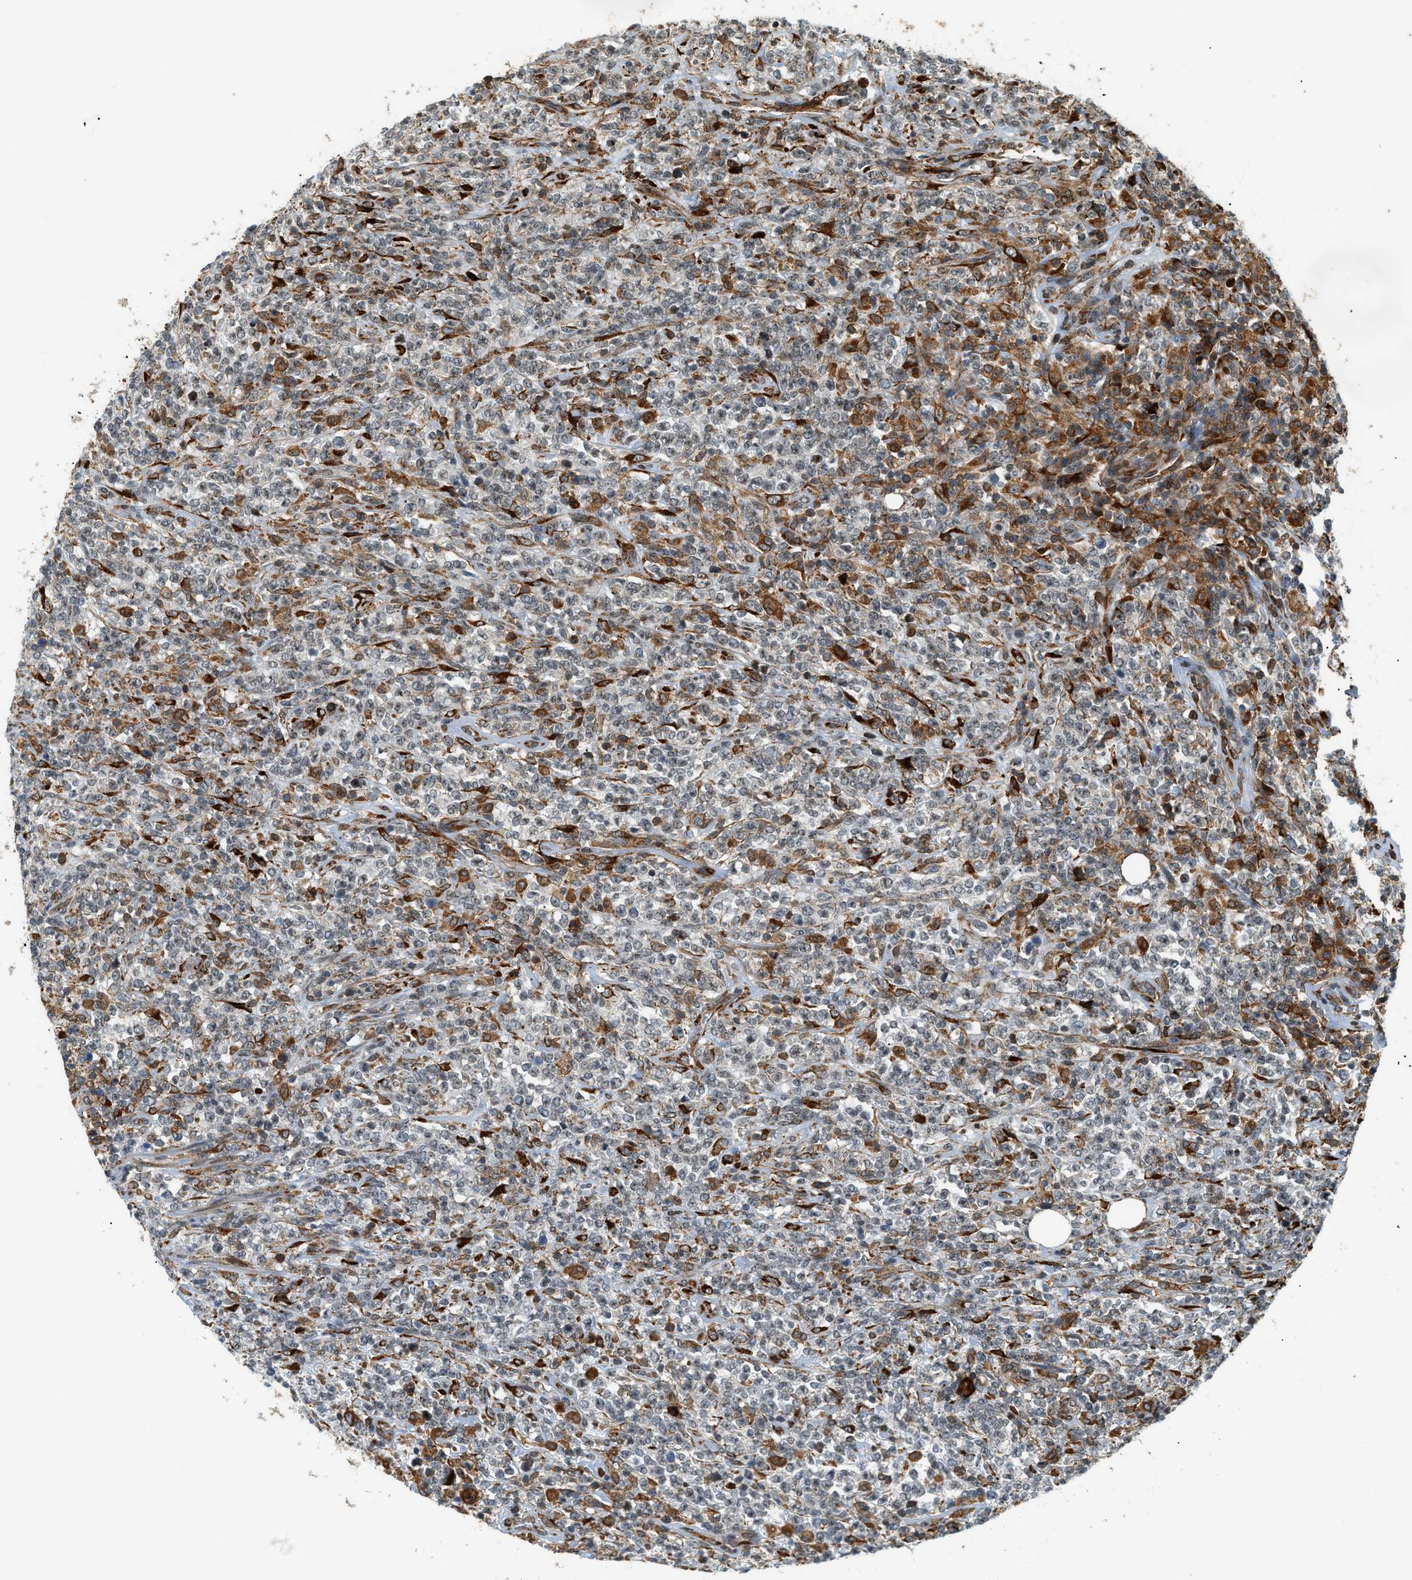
{"staining": {"intensity": "strong", "quantity": "<25%", "location": "cytoplasmic/membranous"}, "tissue": "lymphoma", "cell_type": "Tumor cells", "image_type": "cancer", "snomed": [{"axis": "morphology", "description": "Malignant lymphoma, non-Hodgkin's type, High grade"}, {"axis": "topography", "description": "Soft tissue"}], "caption": "This histopathology image reveals lymphoma stained with IHC to label a protein in brown. The cytoplasmic/membranous of tumor cells show strong positivity for the protein. Nuclei are counter-stained blue.", "gene": "SEMA4D", "patient": {"sex": "male", "age": 18}}